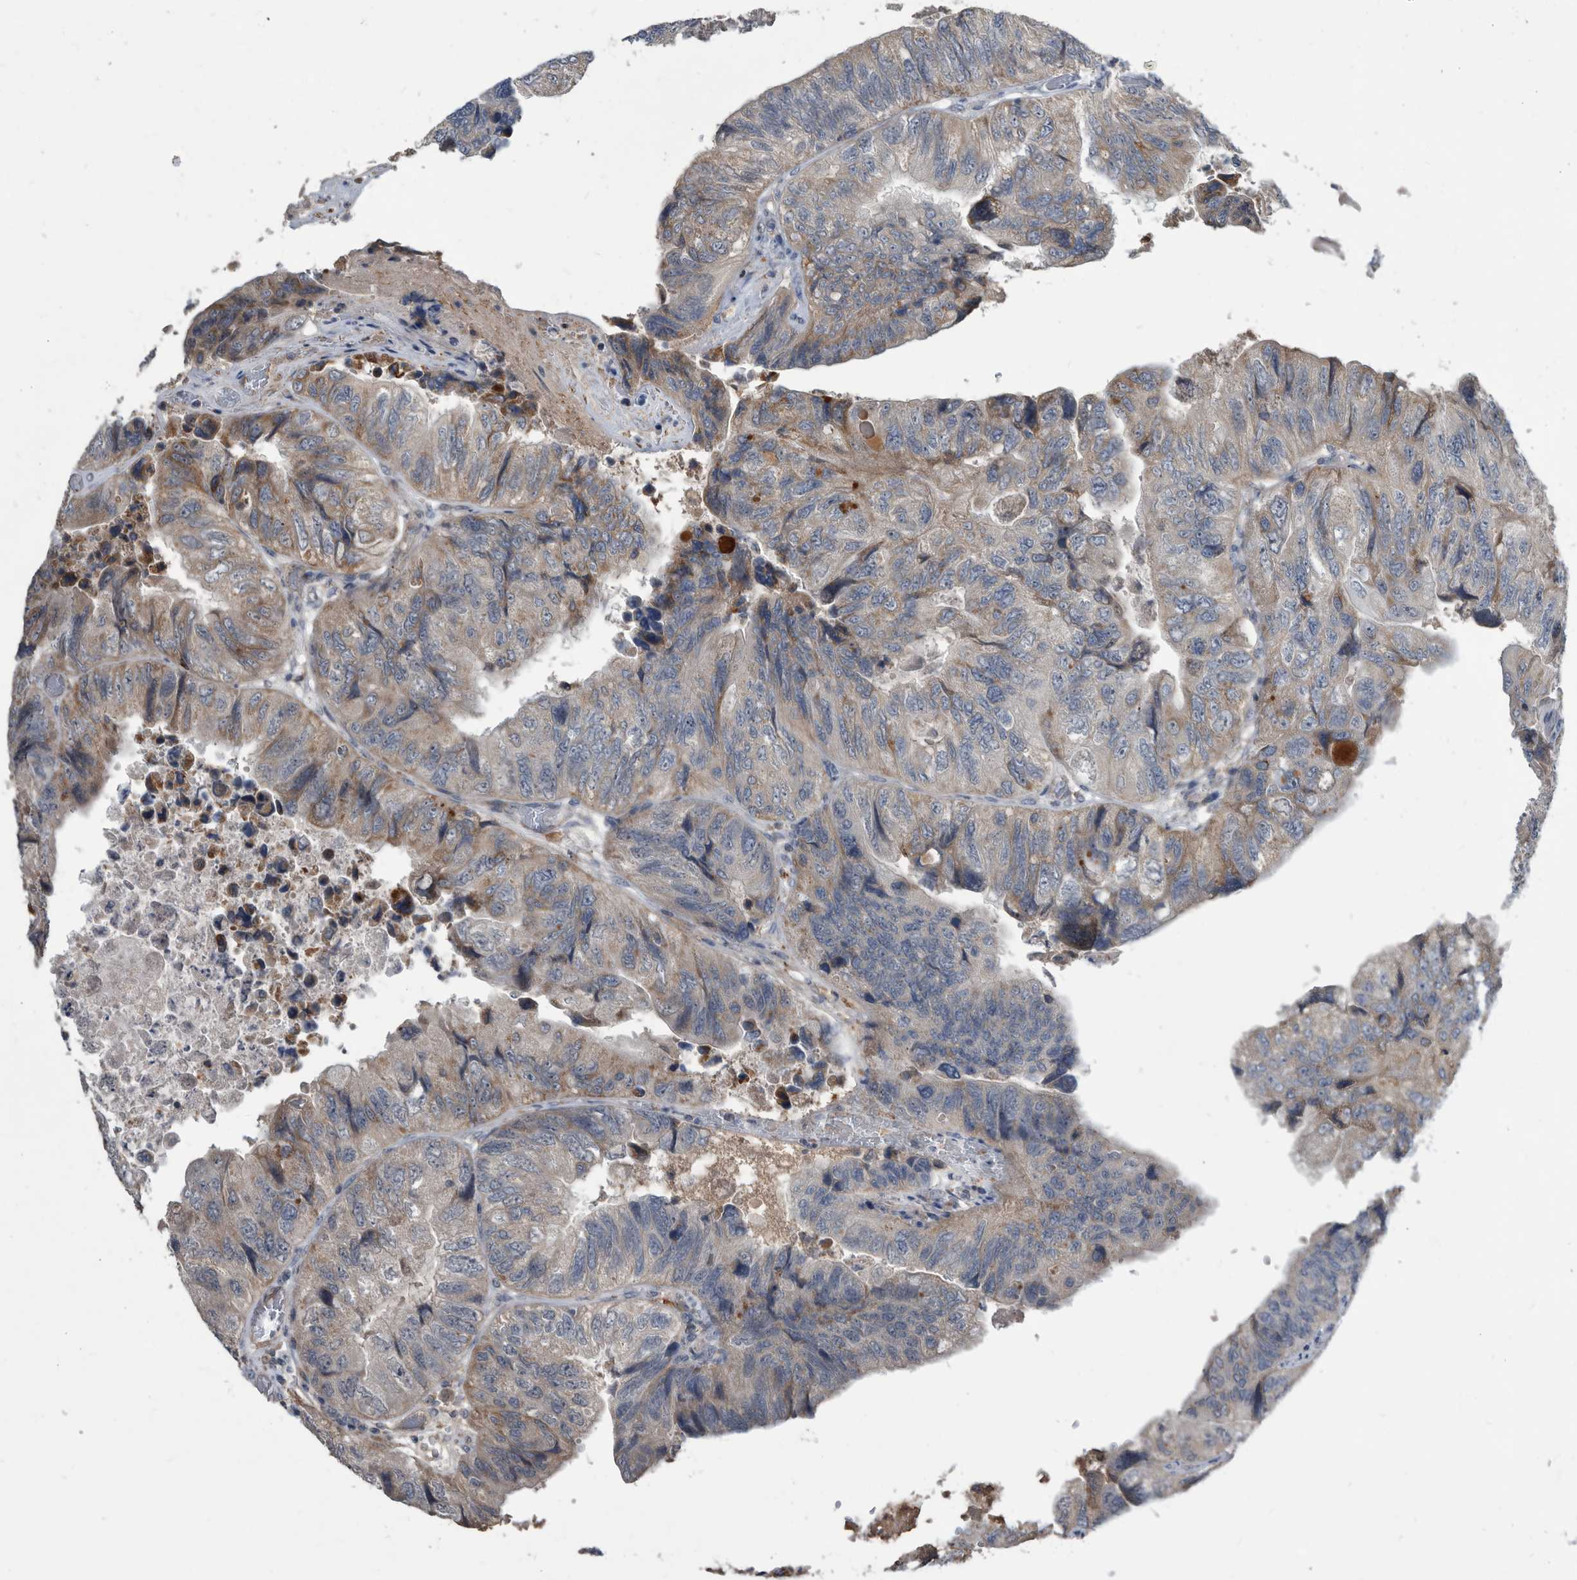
{"staining": {"intensity": "moderate", "quantity": "<25%", "location": "cytoplasmic/membranous"}, "tissue": "colorectal cancer", "cell_type": "Tumor cells", "image_type": "cancer", "snomed": [{"axis": "morphology", "description": "Adenocarcinoma, NOS"}, {"axis": "topography", "description": "Rectum"}], "caption": "IHC staining of adenocarcinoma (colorectal), which reveals low levels of moderate cytoplasmic/membranous staining in approximately <25% of tumor cells indicating moderate cytoplasmic/membranous protein positivity. The staining was performed using DAB (3,3'-diaminobenzidine) (brown) for protein detection and nuclei were counterstained in hematoxylin (blue).", "gene": "PI15", "patient": {"sex": "male", "age": 63}}